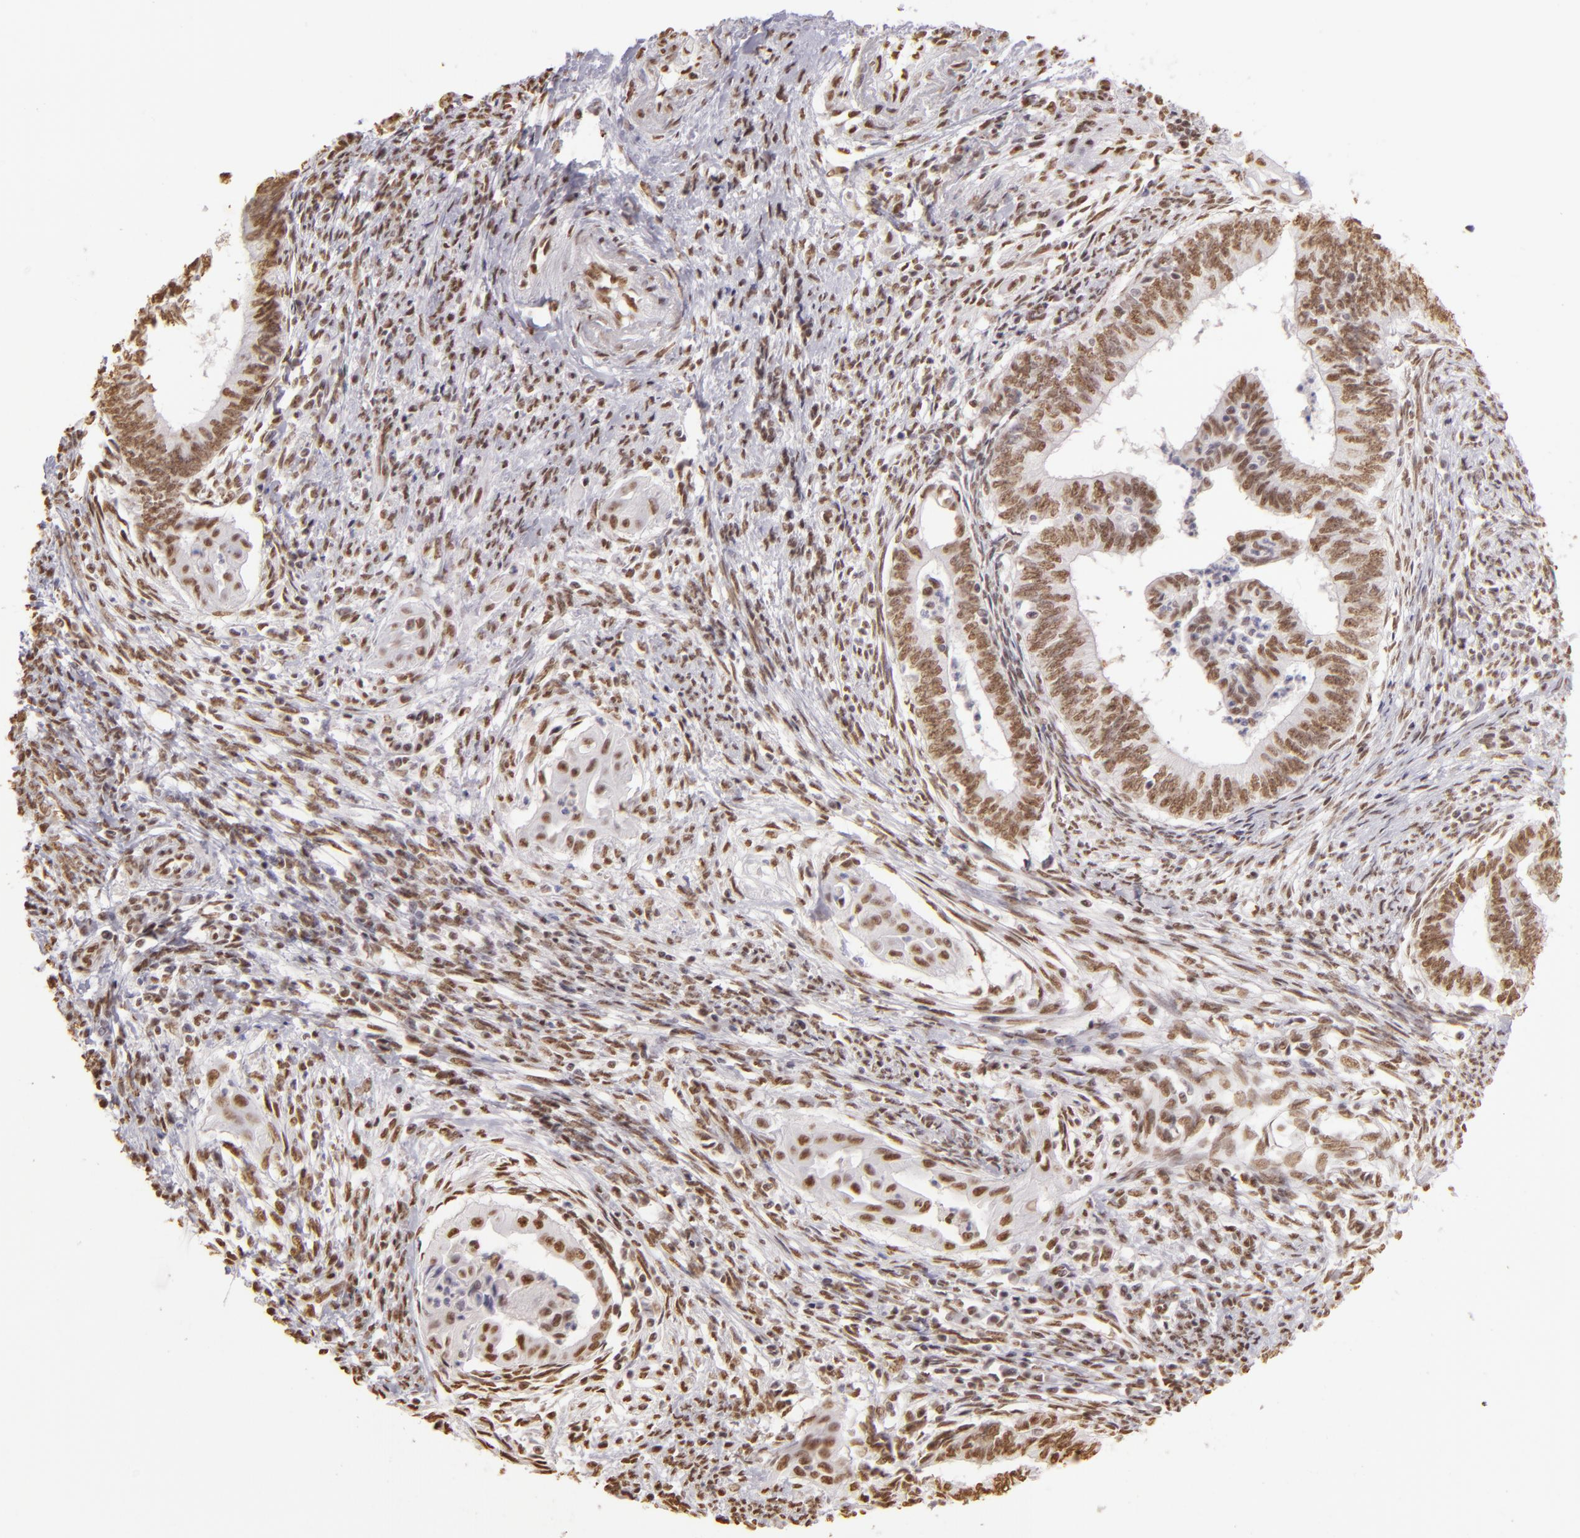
{"staining": {"intensity": "moderate", "quantity": ">75%", "location": "nuclear"}, "tissue": "endometrial cancer", "cell_type": "Tumor cells", "image_type": "cancer", "snomed": [{"axis": "morphology", "description": "Adenocarcinoma, NOS"}, {"axis": "topography", "description": "Endometrium"}], "caption": "Tumor cells display moderate nuclear staining in approximately >75% of cells in endometrial adenocarcinoma. Using DAB (brown) and hematoxylin (blue) stains, captured at high magnification using brightfield microscopy.", "gene": "PAPOLA", "patient": {"sex": "female", "age": 66}}